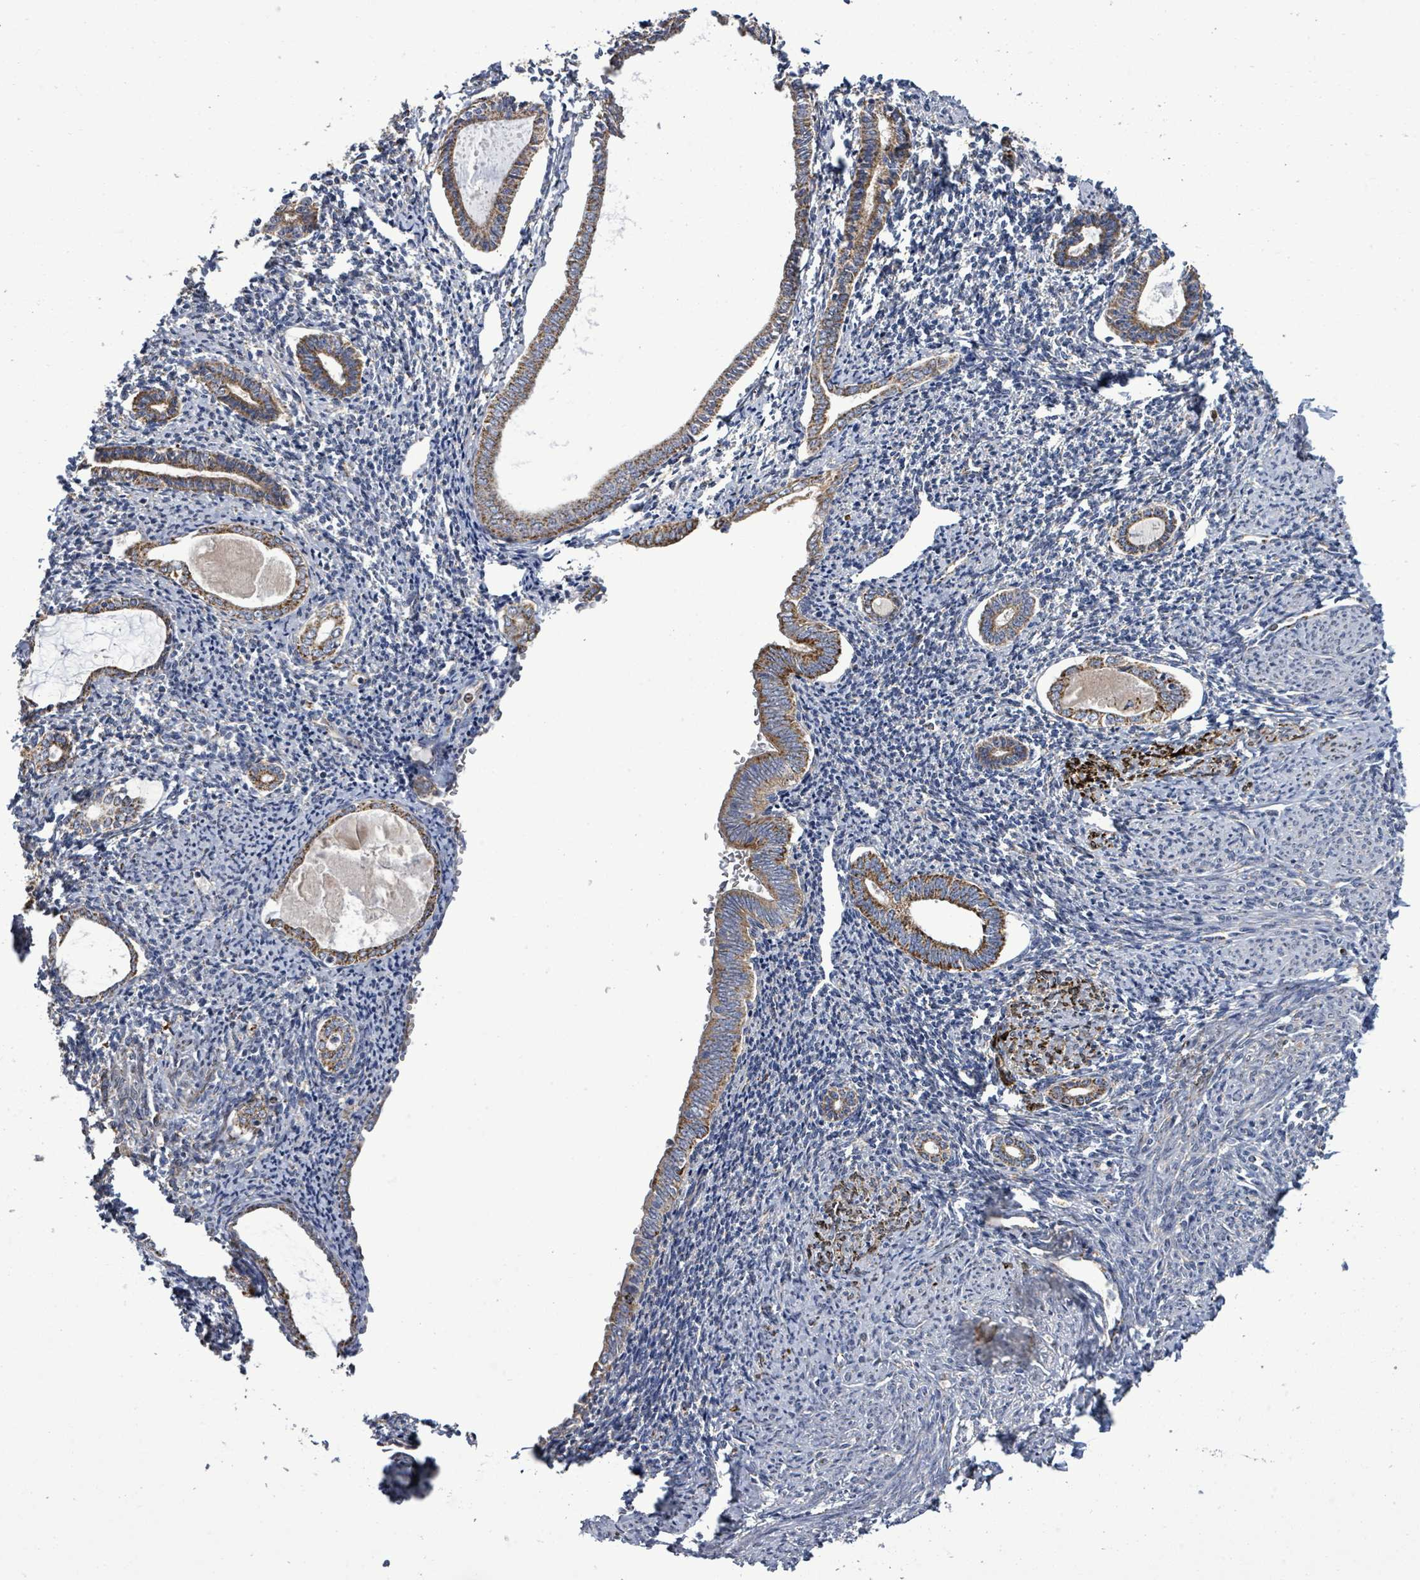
{"staining": {"intensity": "strong", "quantity": "25%-75%", "location": "cytoplasmic/membranous"}, "tissue": "endometrium", "cell_type": "Cells in endometrial stroma", "image_type": "normal", "snomed": [{"axis": "morphology", "description": "Normal tissue, NOS"}, {"axis": "topography", "description": "Endometrium"}], "caption": "A photomicrograph of endometrium stained for a protein displays strong cytoplasmic/membranous brown staining in cells in endometrial stroma.", "gene": "MTMR12", "patient": {"sex": "female", "age": 63}}